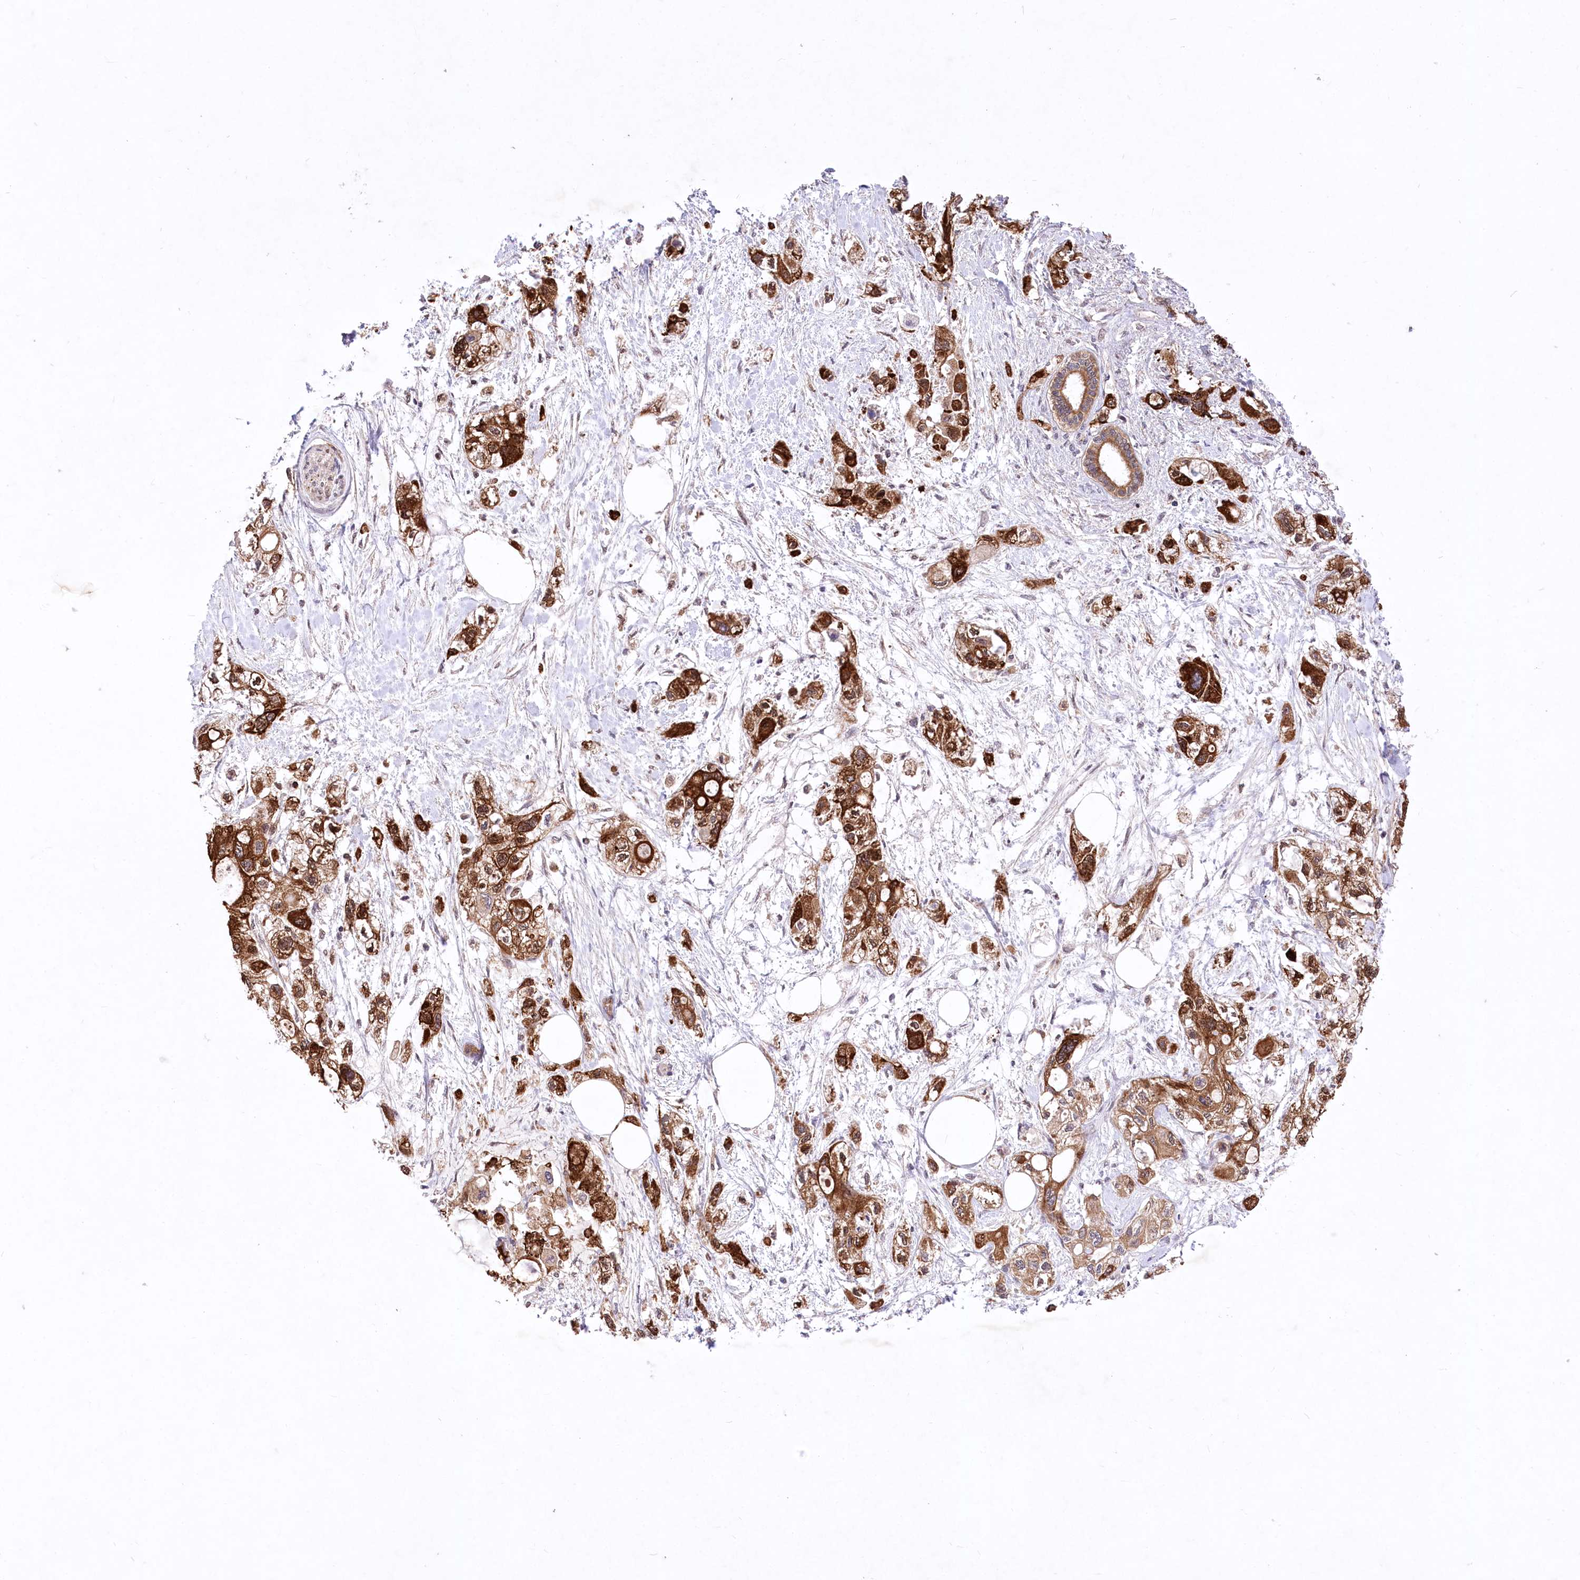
{"staining": {"intensity": "strong", "quantity": ">75%", "location": "cytoplasmic/membranous"}, "tissue": "pancreatic cancer", "cell_type": "Tumor cells", "image_type": "cancer", "snomed": [{"axis": "morphology", "description": "Adenocarcinoma, NOS"}, {"axis": "topography", "description": "Pancreas"}], "caption": "Immunohistochemistry of human pancreatic cancer (adenocarcinoma) demonstrates high levels of strong cytoplasmic/membranous positivity in approximately >75% of tumor cells. (IHC, brightfield microscopy, high magnification).", "gene": "HELT", "patient": {"sex": "male", "age": 75}}